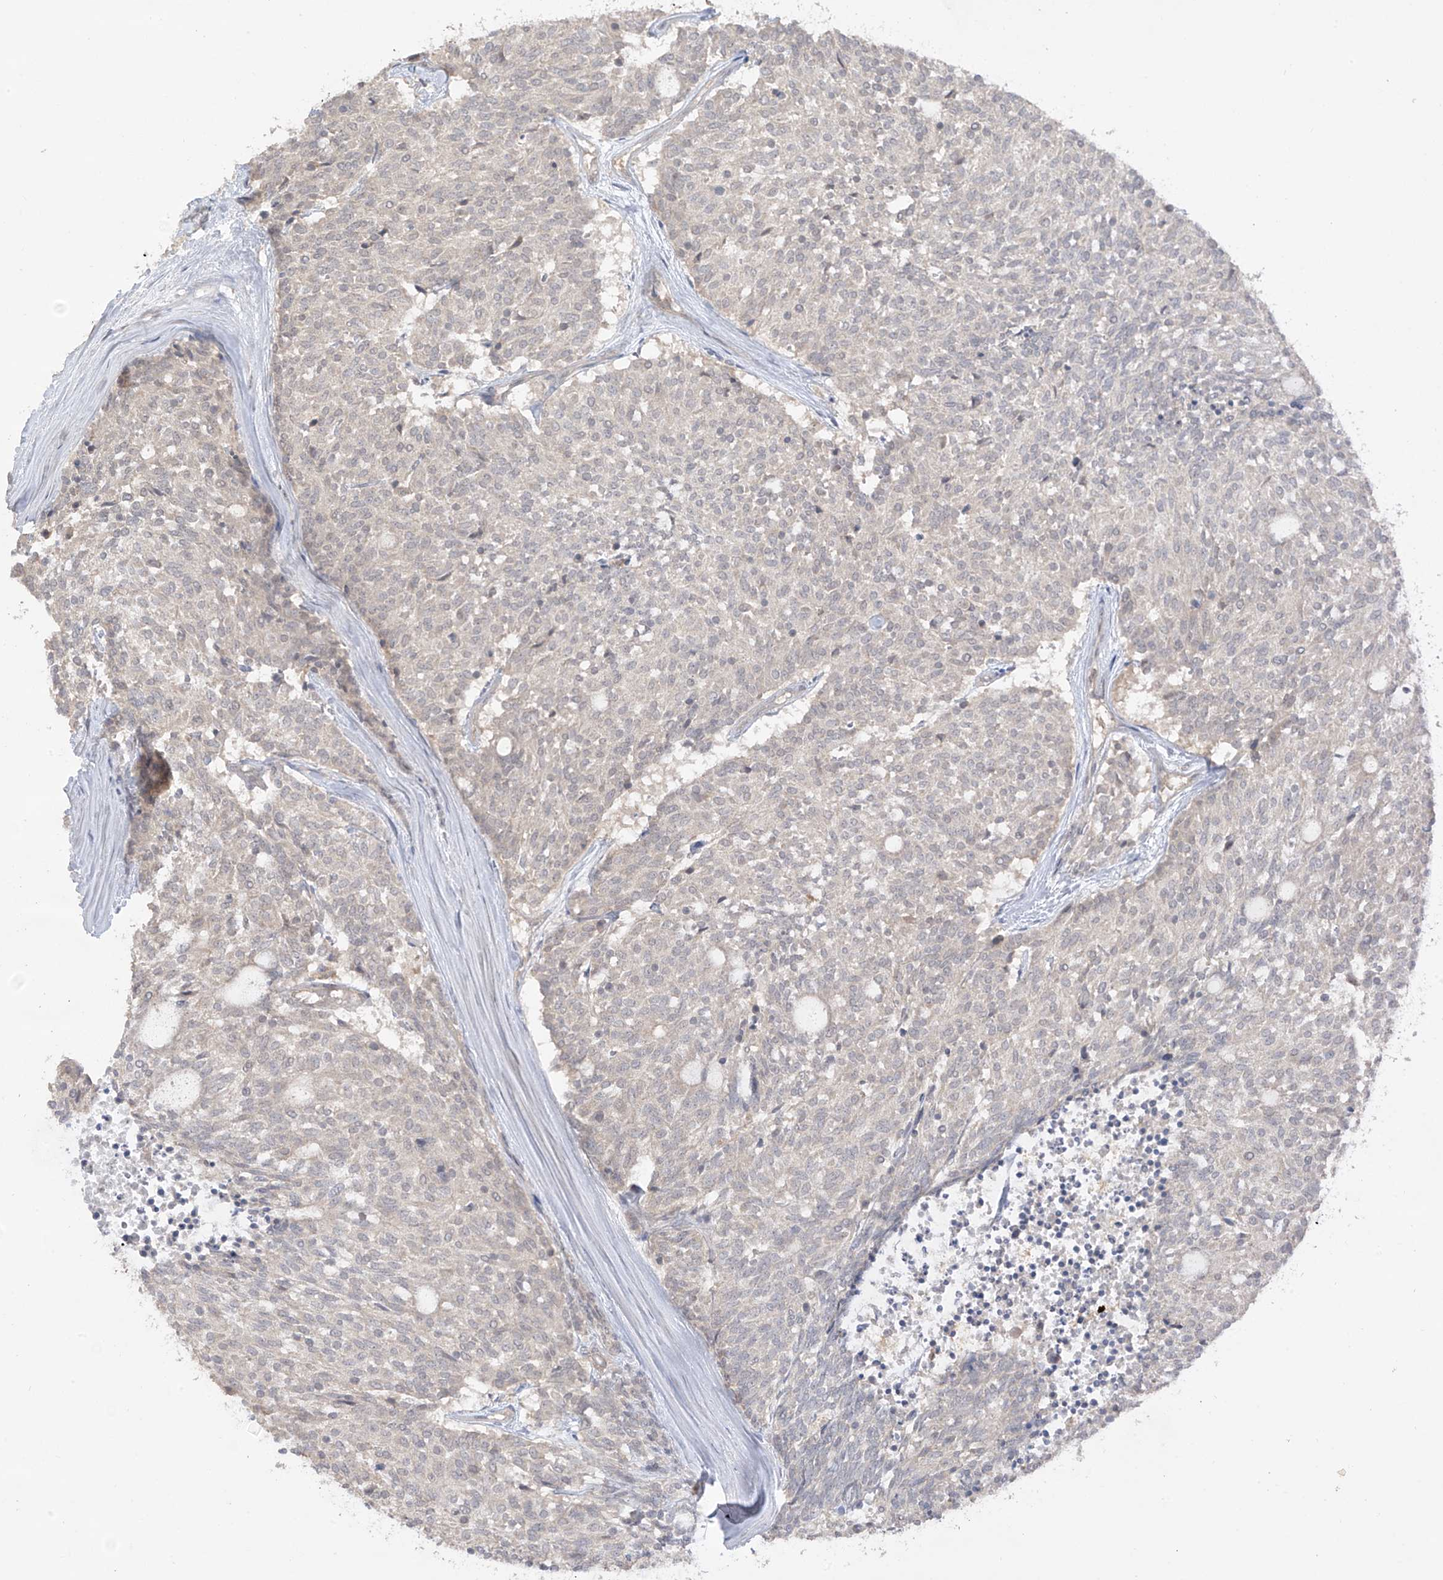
{"staining": {"intensity": "negative", "quantity": "none", "location": "none"}, "tissue": "carcinoid", "cell_type": "Tumor cells", "image_type": "cancer", "snomed": [{"axis": "morphology", "description": "Carcinoid, malignant, NOS"}, {"axis": "topography", "description": "Pancreas"}], "caption": "This is an IHC histopathology image of malignant carcinoid. There is no staining in tumor cells.", "gene": "ANGEL2", "patient": {"sex": "female", "age": 54}}